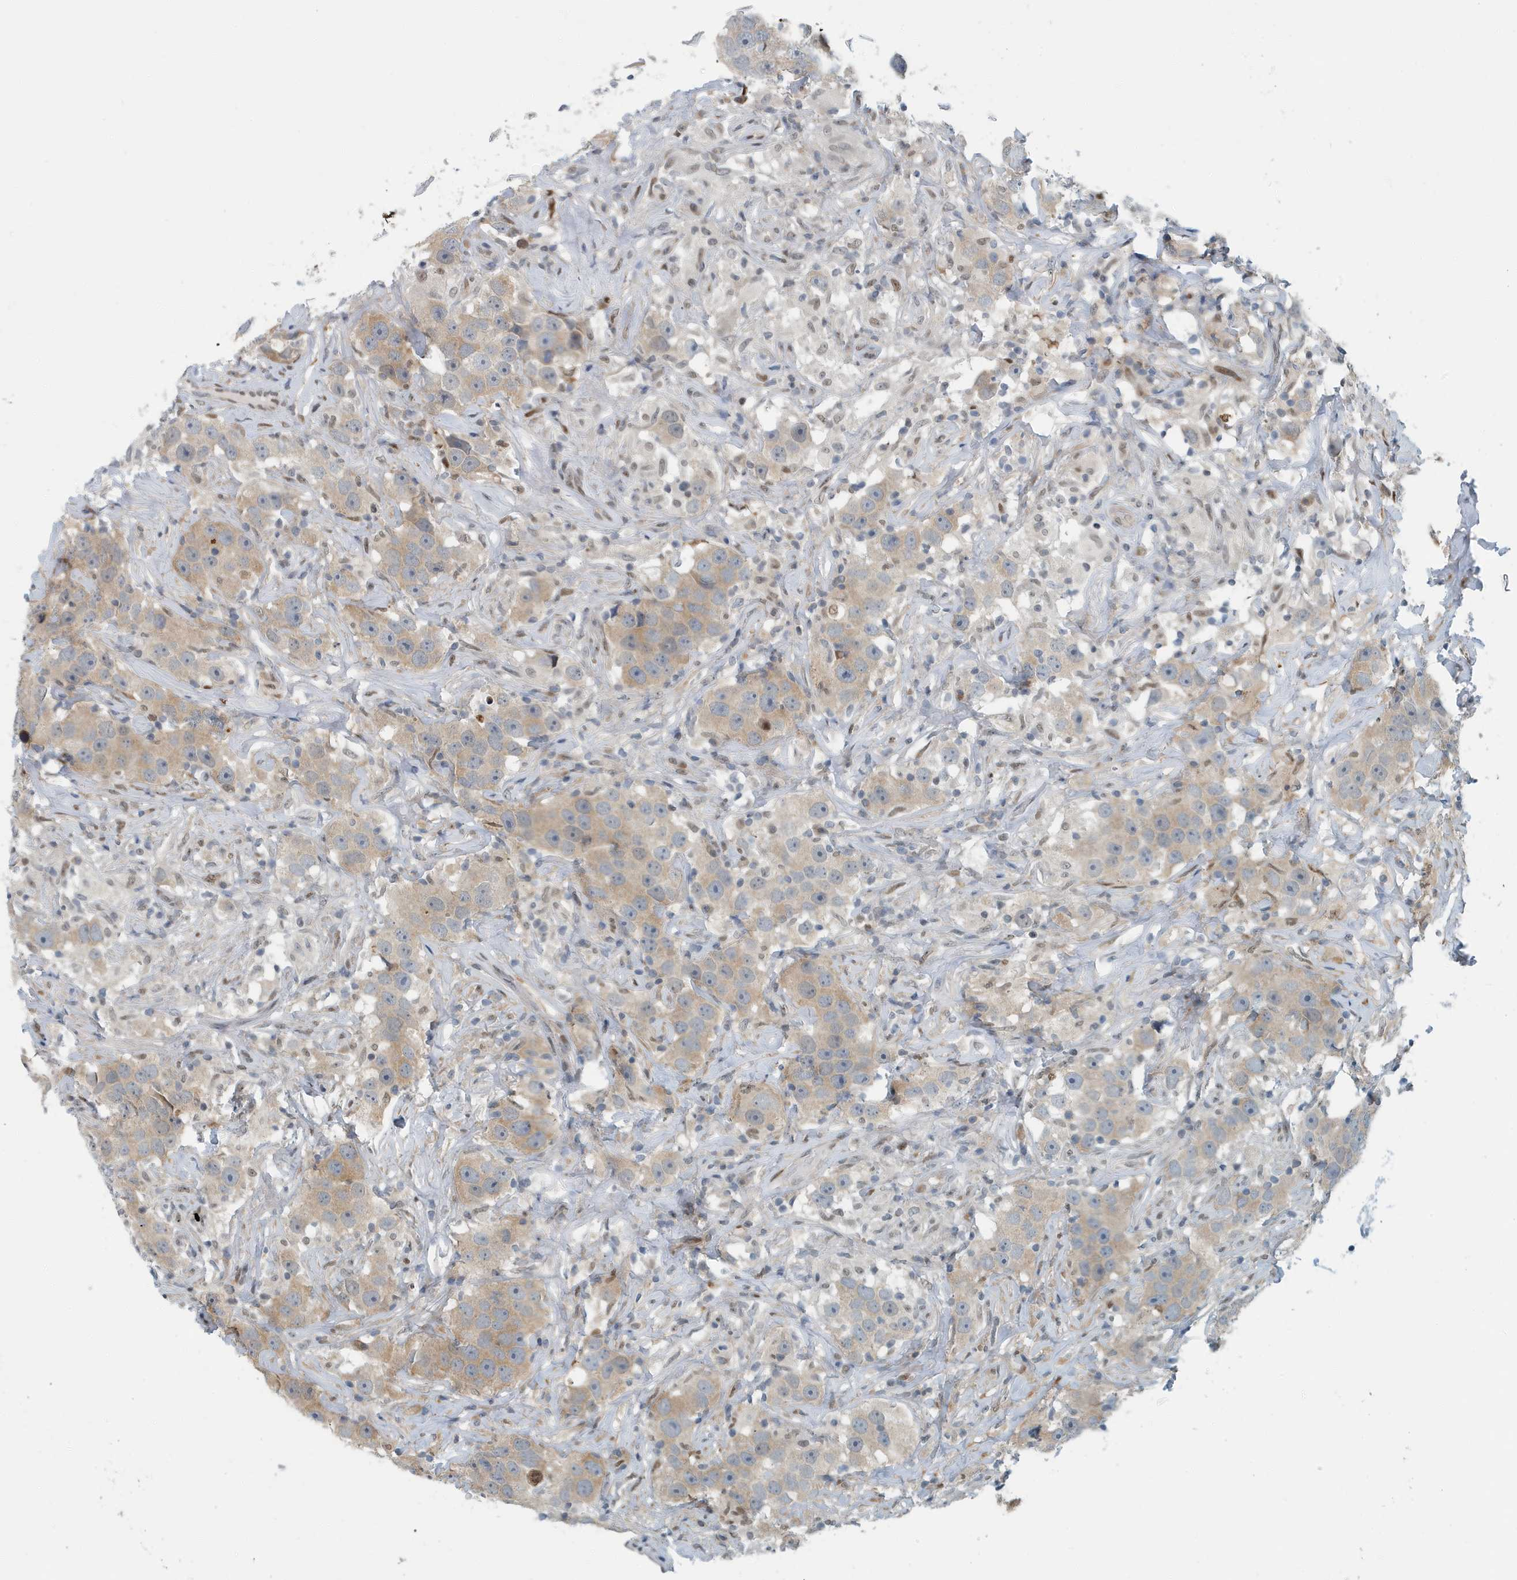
{"staining": {"intensity": "weak", "quantity": ">75%", "location": "cytoplasmic/membranous"}, "tissue": "testis cancer", "cell_type": "Tumor cells", "image_type": "cancer", "snomed": [{"axis": "morphology", "description": "Seminoma, NOS"}, {"axis": "topography", "description": "Testis"}], "caption": "Immunohistochemical staining of human seminoma (testis) demonstrates low levels of weak cytoplasmic/membranous protein expression in approximately >75% of tumor cells. (DAB IHC, brown staining for protein, blue staining for nuclei).", "gene": "KIF15", "patient": {"sex": "male", "age": 49}}